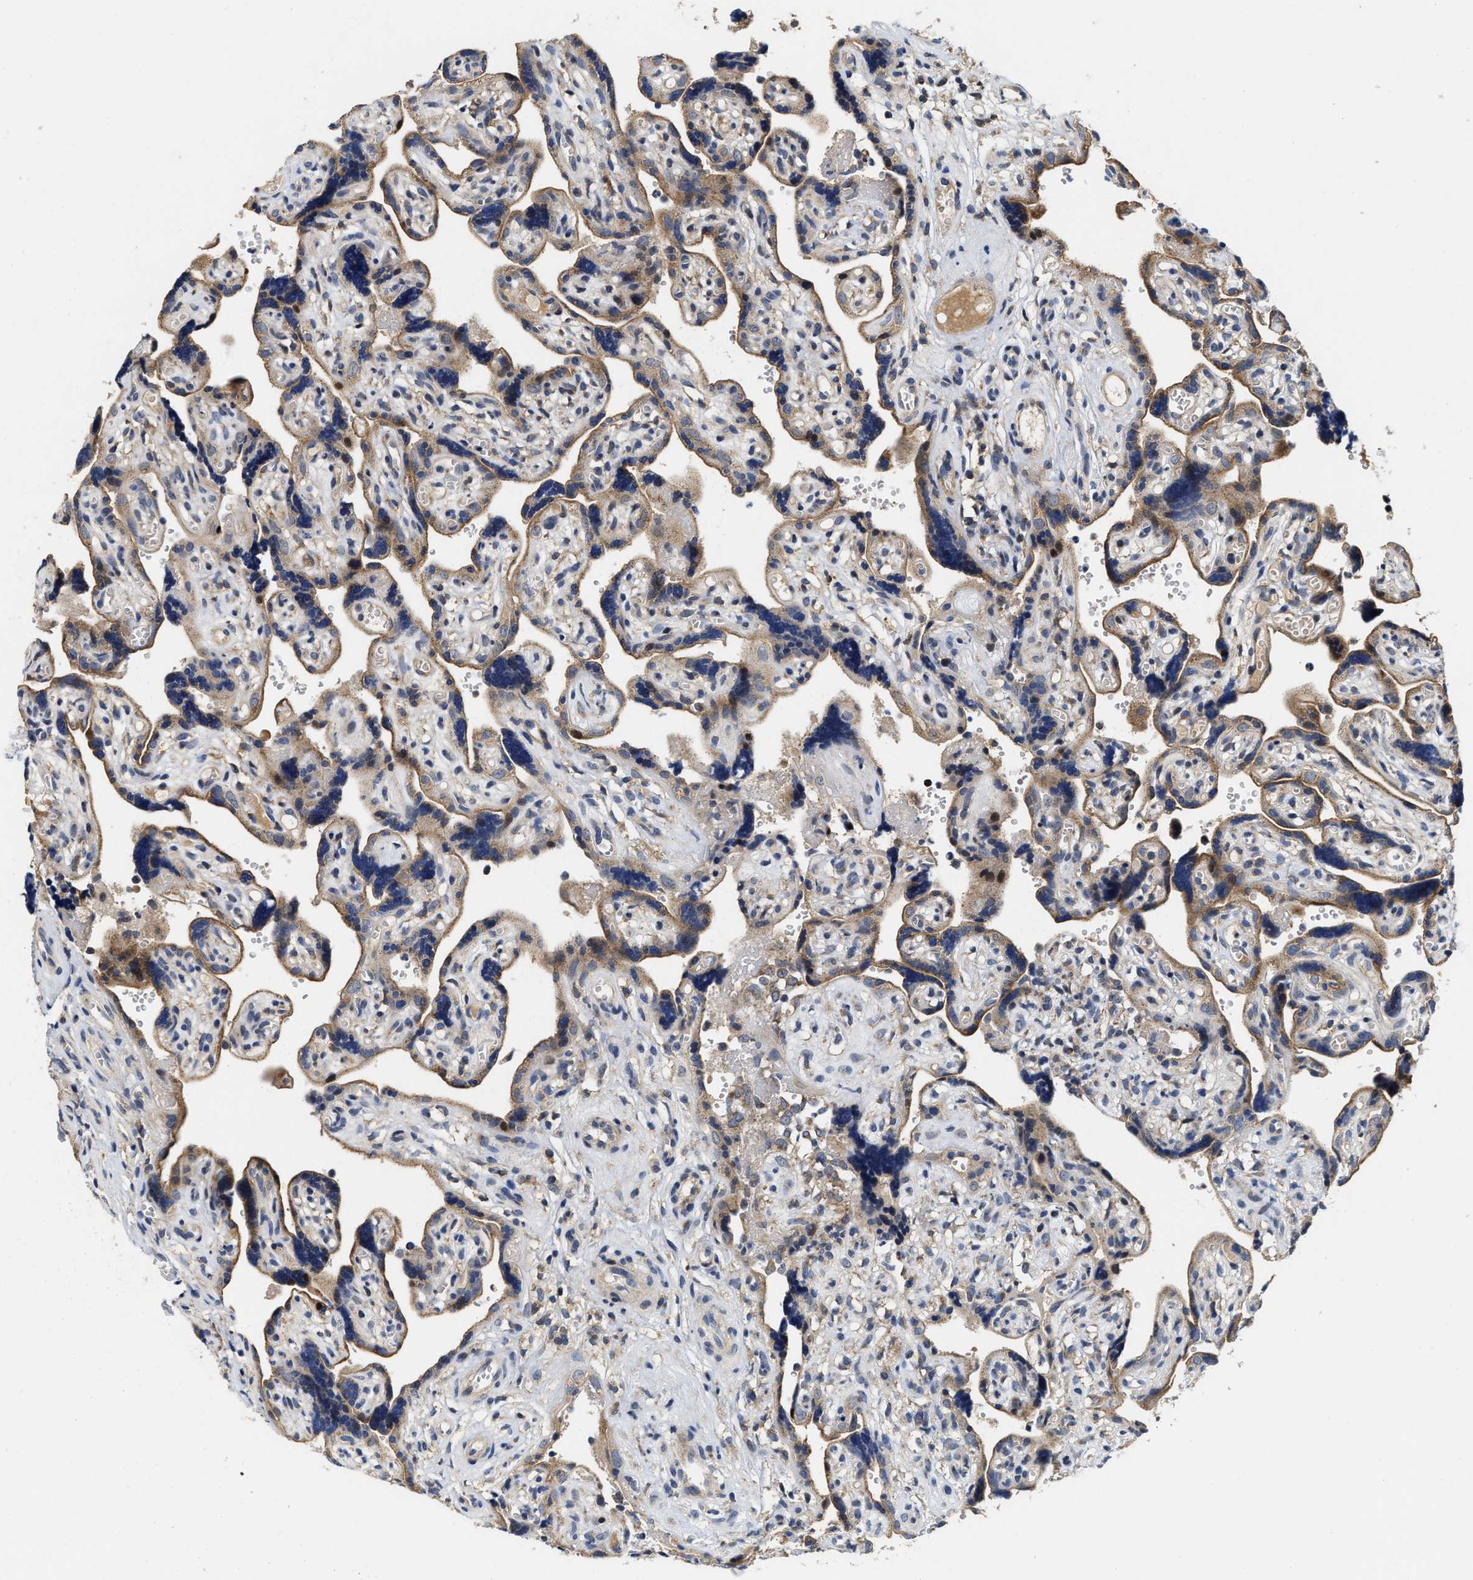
{"staining": {"intensity": "moderate", "quantity": ">75%", "location": "cytoplasmic/membranous"}, "tissue": "placenta", "cell_type": "Decidual cells", "image_type": "normal", "snomed": [{"axis": "morphology", "description": "Normal tissue, NOS"}, {"axis": "topography", "description": "Placenta"}], "caption": "IHC of normal human placenta demonstrates medium levels of moderate cytoplasmic/membranous staining in about >75% of decidual cells.", "gene": "SCYL2", "patient": {"sex": "female", "age": 30}}